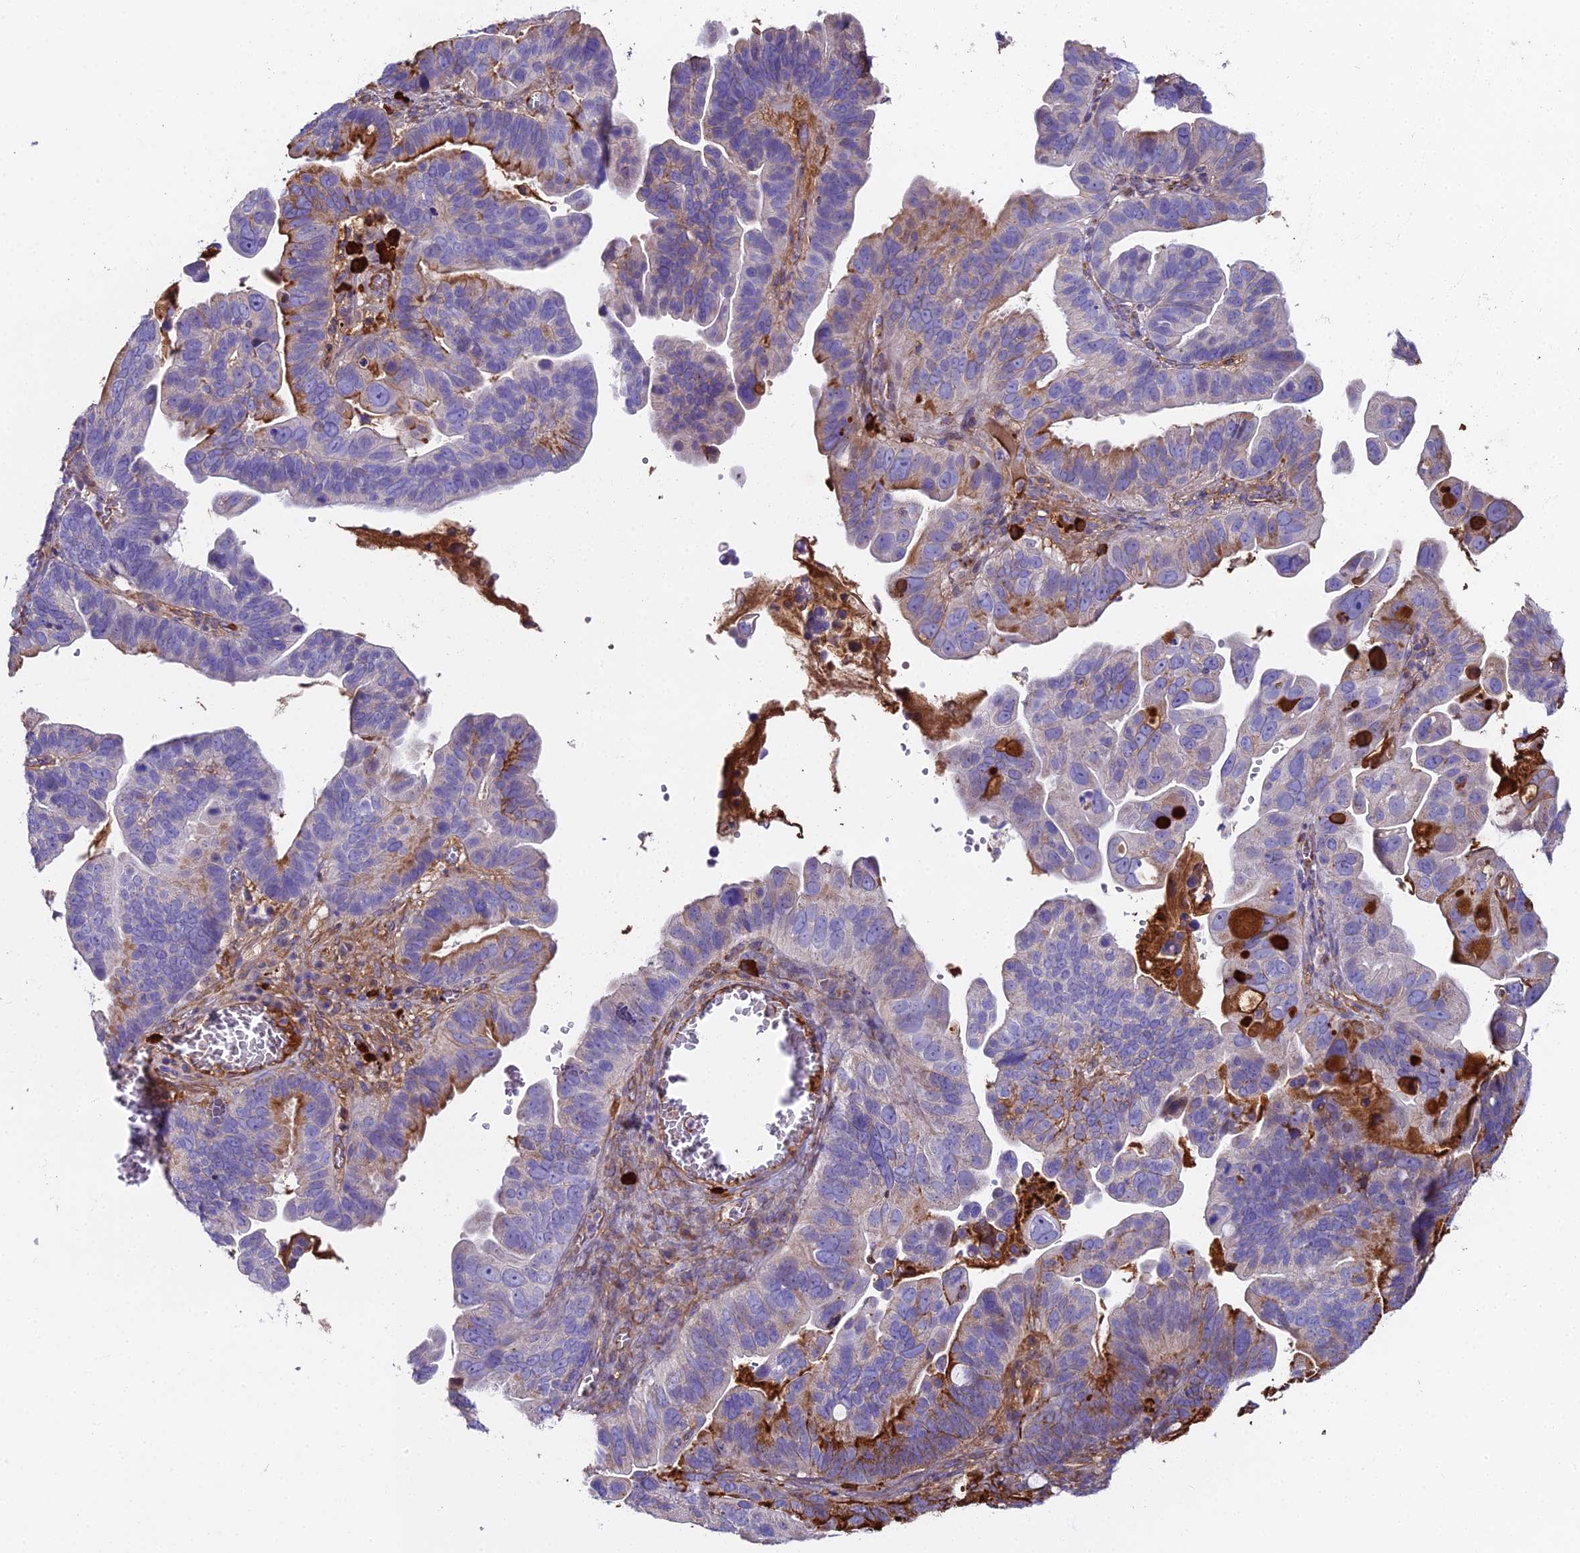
{"staining": {"intensity": "strong", "quantity": "<25%", "location": "cytoplasmic/membranous"}, "tissue": "ovarian cancer", "cell_type": "Tumor cells", "image_type": "cancer", "snomed": [{"axis": "morphology", "description": "Cystadenocarcinoma, serous, NOS"}, {"axis": "topography", "description": "Ovary"}], "caption": "Ovarian cancer (serous cystadenocarcinoma) was stained to show a protein in brown. There is medium levels of strong cytoplasmic/membranous expression in approximately <25% of tumor cells. Using DAB (3,3'-diaminobenzidine) (brown) and hematoxylin (blue) stains, captured at high magnification using brightfield microscopy.", "gene": "BEX4", "patient": {"sex": "female", "age": 56}}